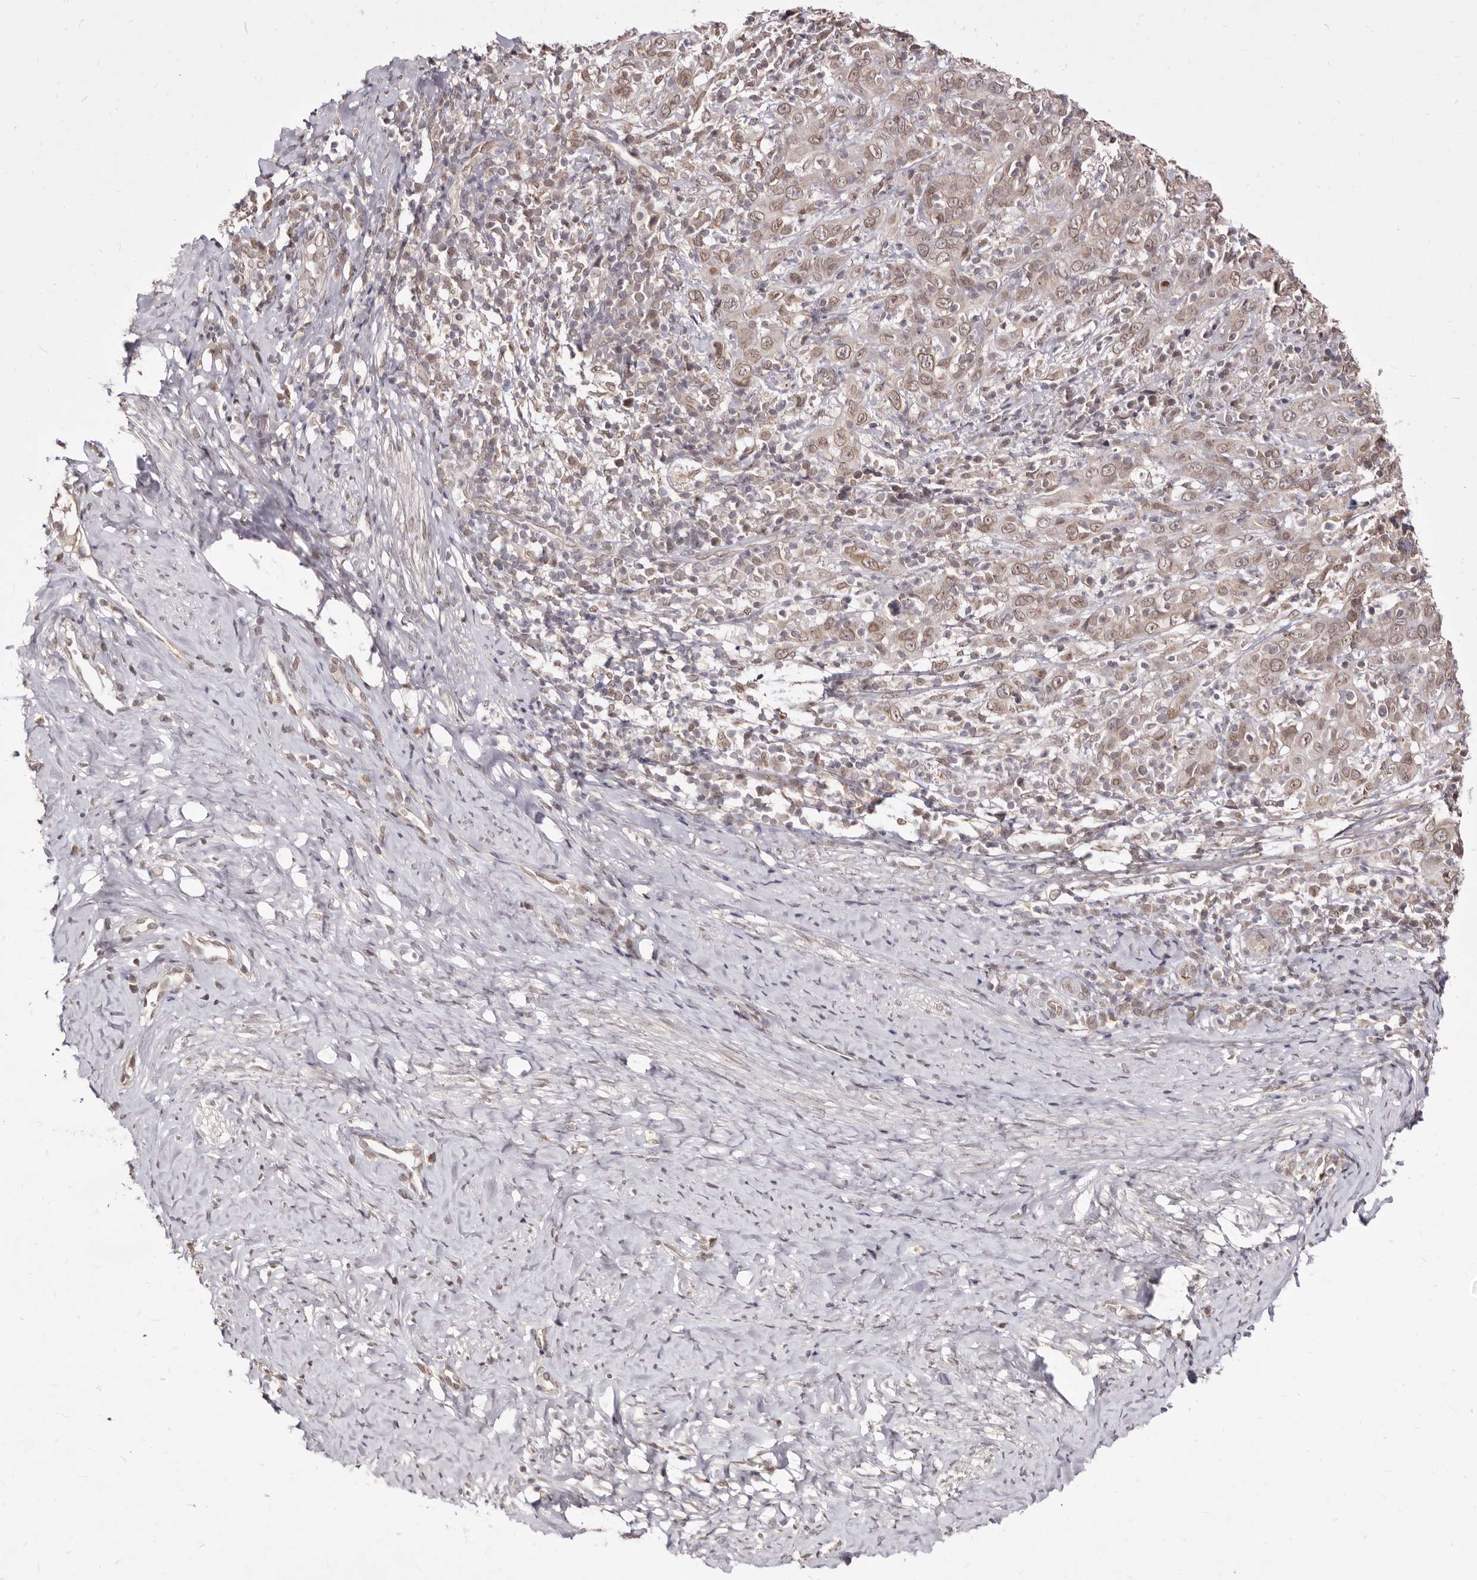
{"staining": {"intensity": "weak", "quantity": ">75%", "location": "cytoplasmic/membranous,nuclear"}, "tissue": "cervical cancer", "cell_type": "Tumor cells", "image_type": "cancer", "snomed": [{"axis": "morphology", "description": "Squamous cell carcinoma, NOS"}, {"axis": "topography", "description": "Cervix"}], "caption": "Immunohistochemistry (IHC) (DAB) staining of cervical squamous cell carcinoma displays weak cytoplasmic/membranous and nuclear protein positivity in about >75% of tumor cells.", "gene": "LCORL", "patient": {"sex": "female", "age": 46}}